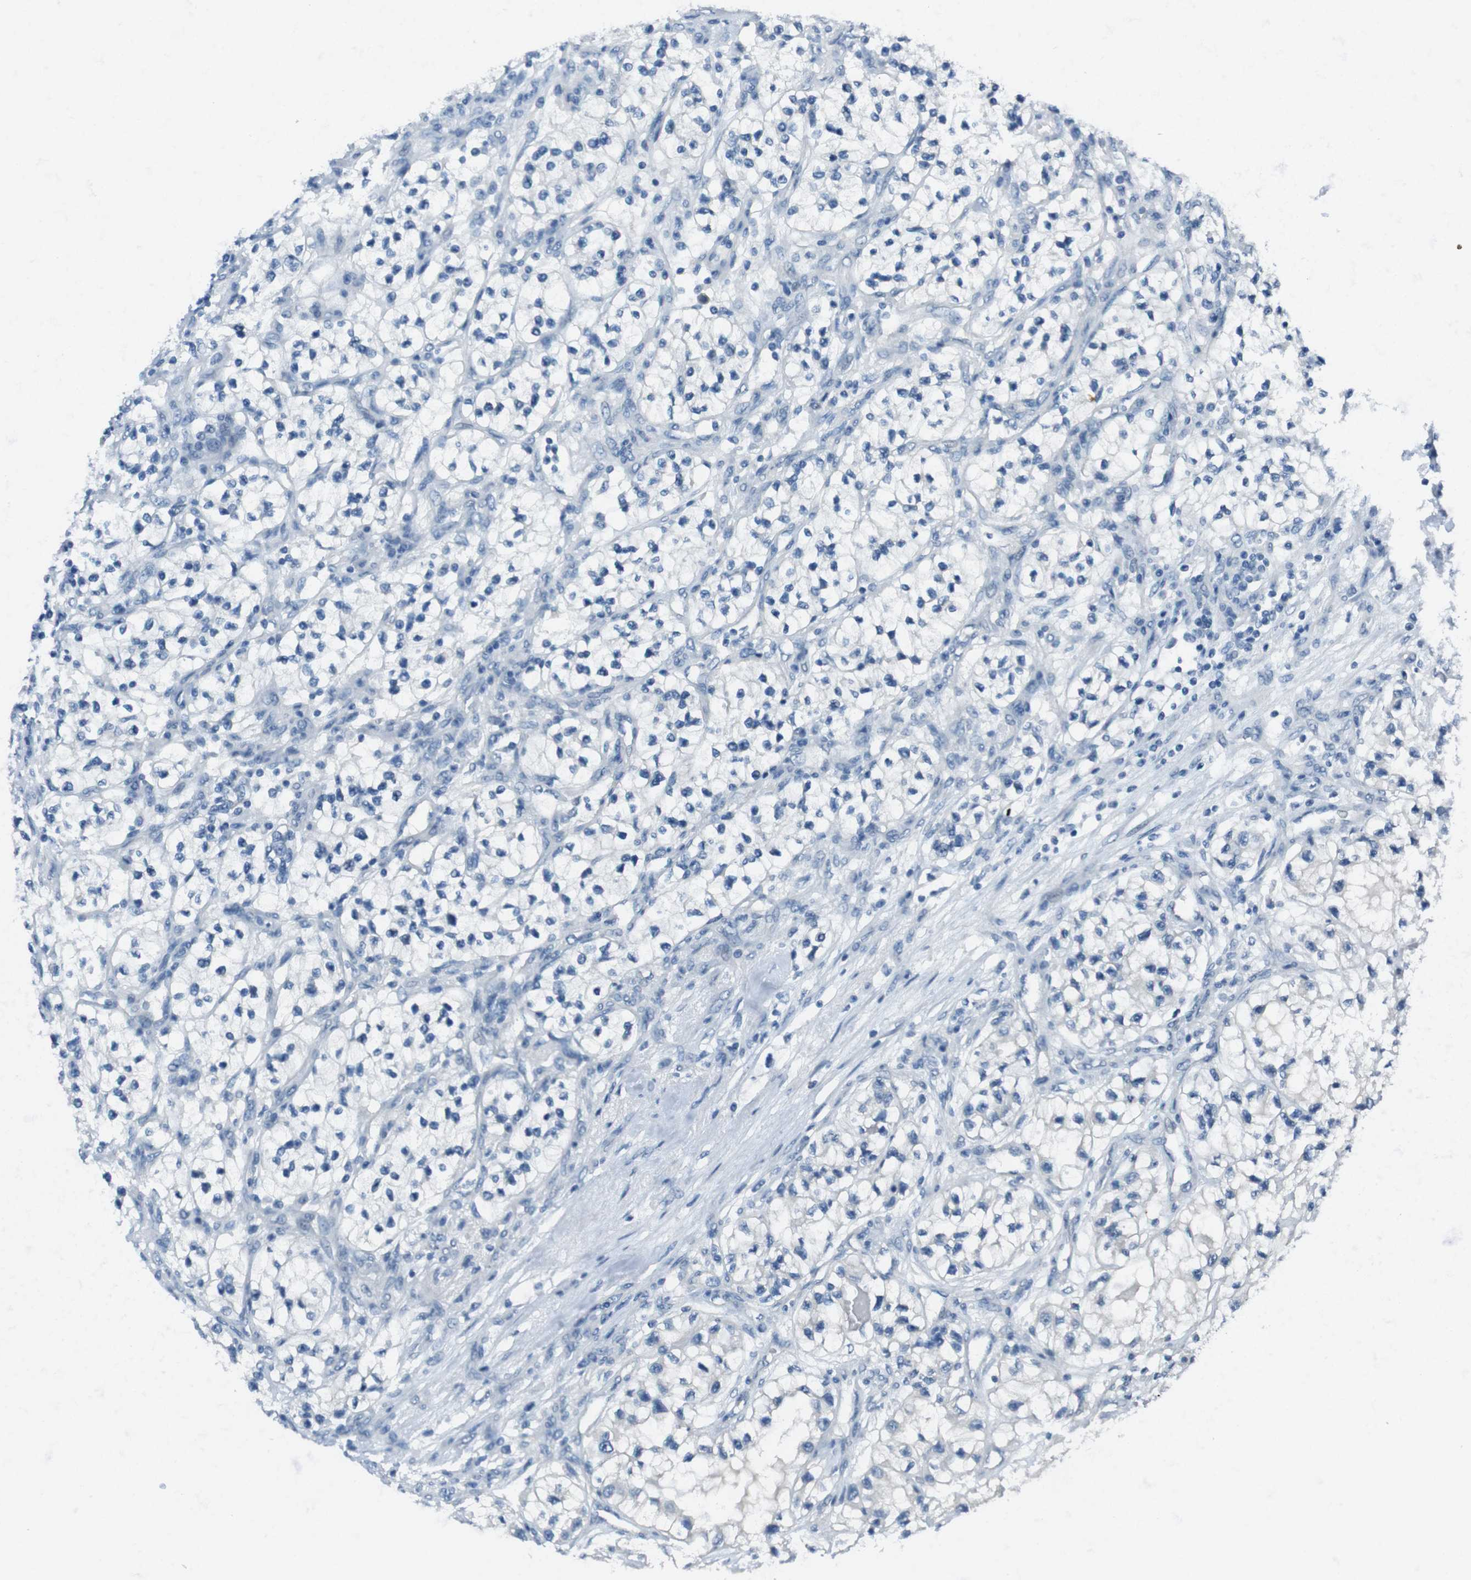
{"staining": {"intensity": "negative", "quantity": "none", "location": "none"}, "tissue": "renal cancer", "cell_type": "Tumor cells", "image_type": "cancer", "snomed": [{"axis": "morphology", "description": "Adenocarcinoma, NOS"}, {"axis": "topography", "description": "Kidney"}], "caption": "An IHC photomicrograph of adenocarcinoma (renal) is shown. There is no staining in tumor cells of adenocarcinoma (renal). The staining was performed using DAB to visualize the protein expression in brown, while the nuclei were stained in blue with hematoxylin (Magnification: 20x).", "gene": "HRH2", "patient": {"sex": "female", "age": 57}}